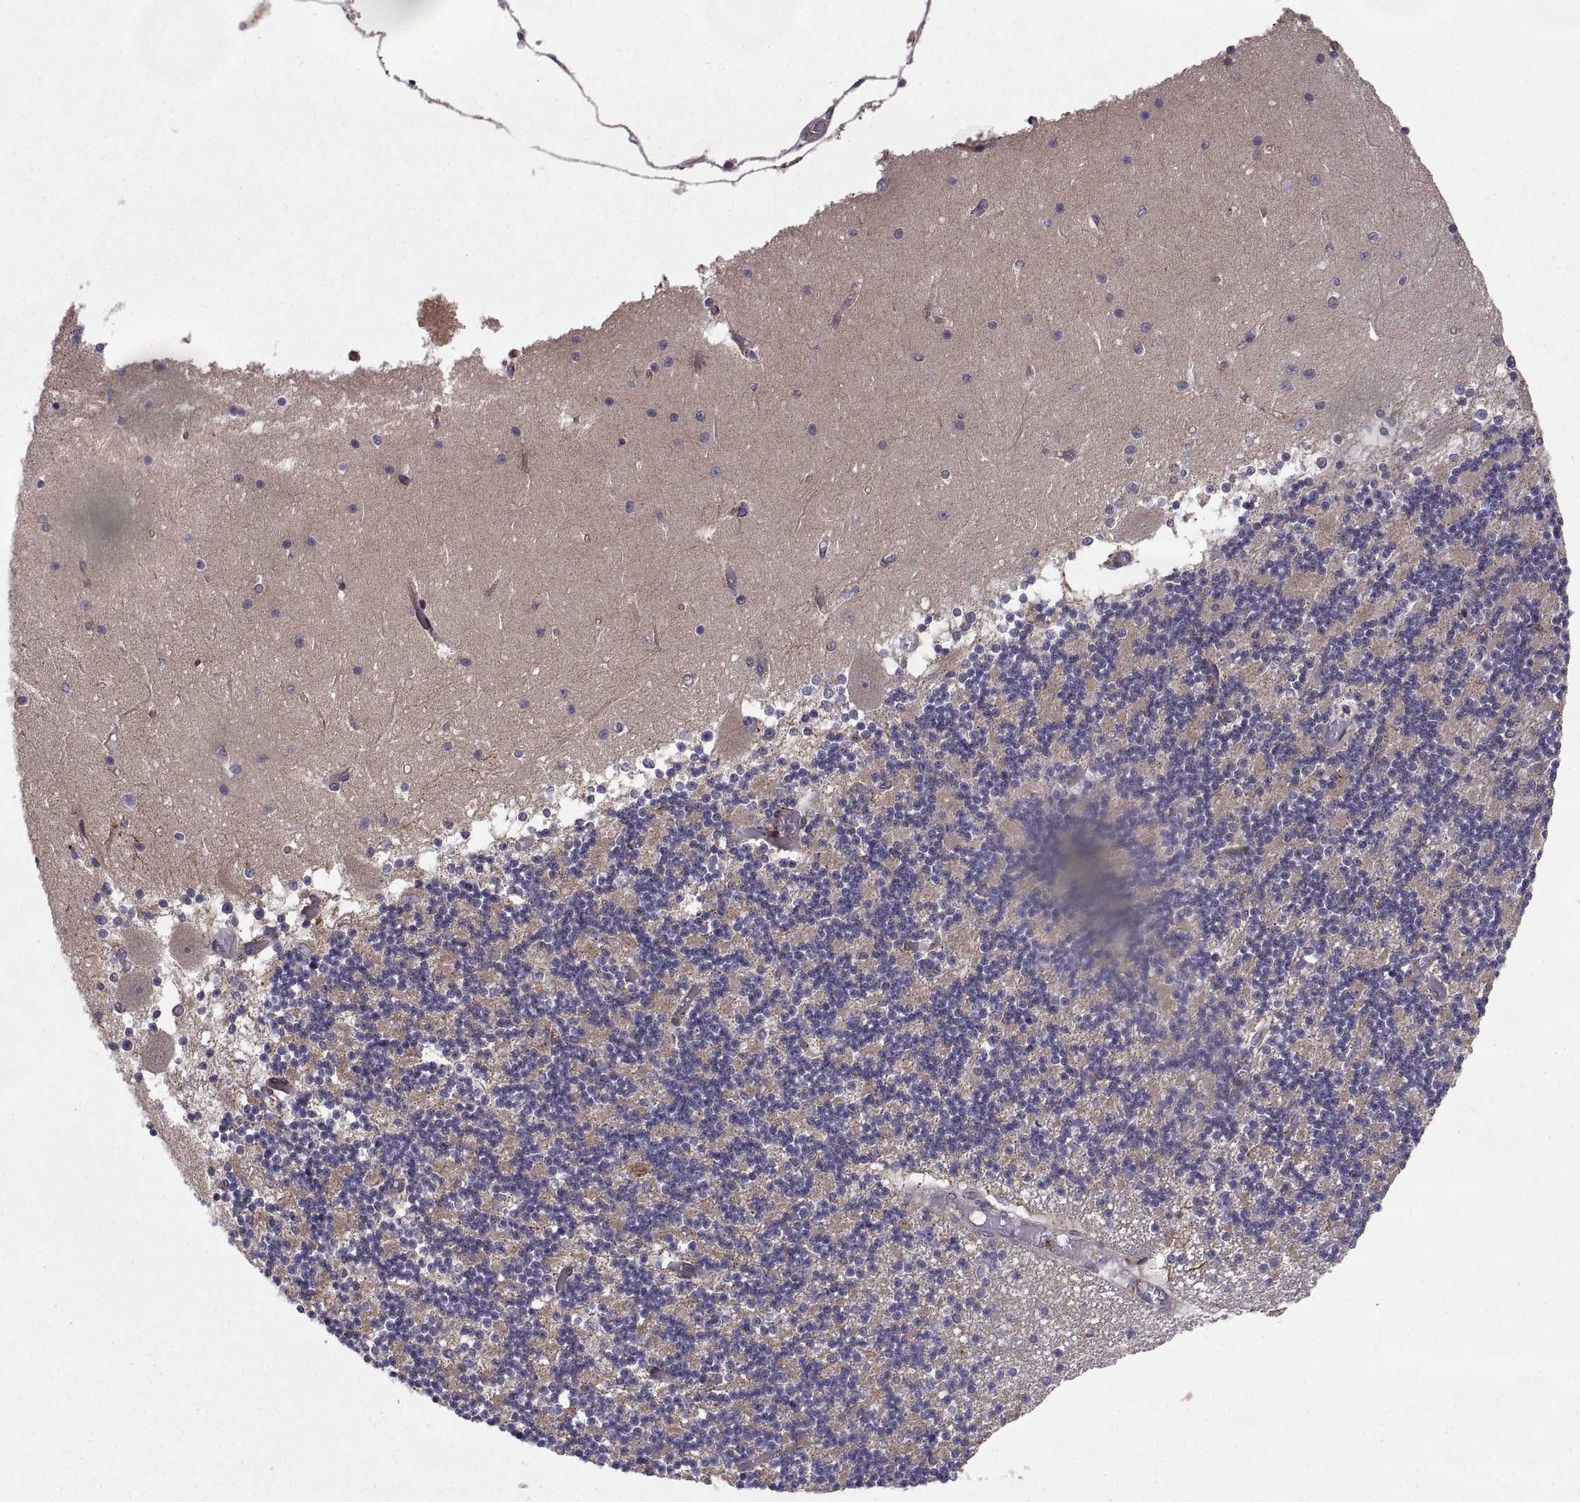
{"staining": {"intensity": "negative", "quantity": "none", "location": "none"}, "tissue": "cerebellum", "cell_type": "Cells in granular layer", "image_type": "normal", "snomed": [{"axis": "morphology", "description": "Normal tissue, NOS"}, {"axis": "topography", "description": "Cerebellum"}], "caption": "Immunohistochemistry photomicrograph of normal cerebellum stained for a protein (brown), which exhibits no staining in cells in granular layer.", "gene": "TESC", "patient": {"sex": "female", "age": 28}}